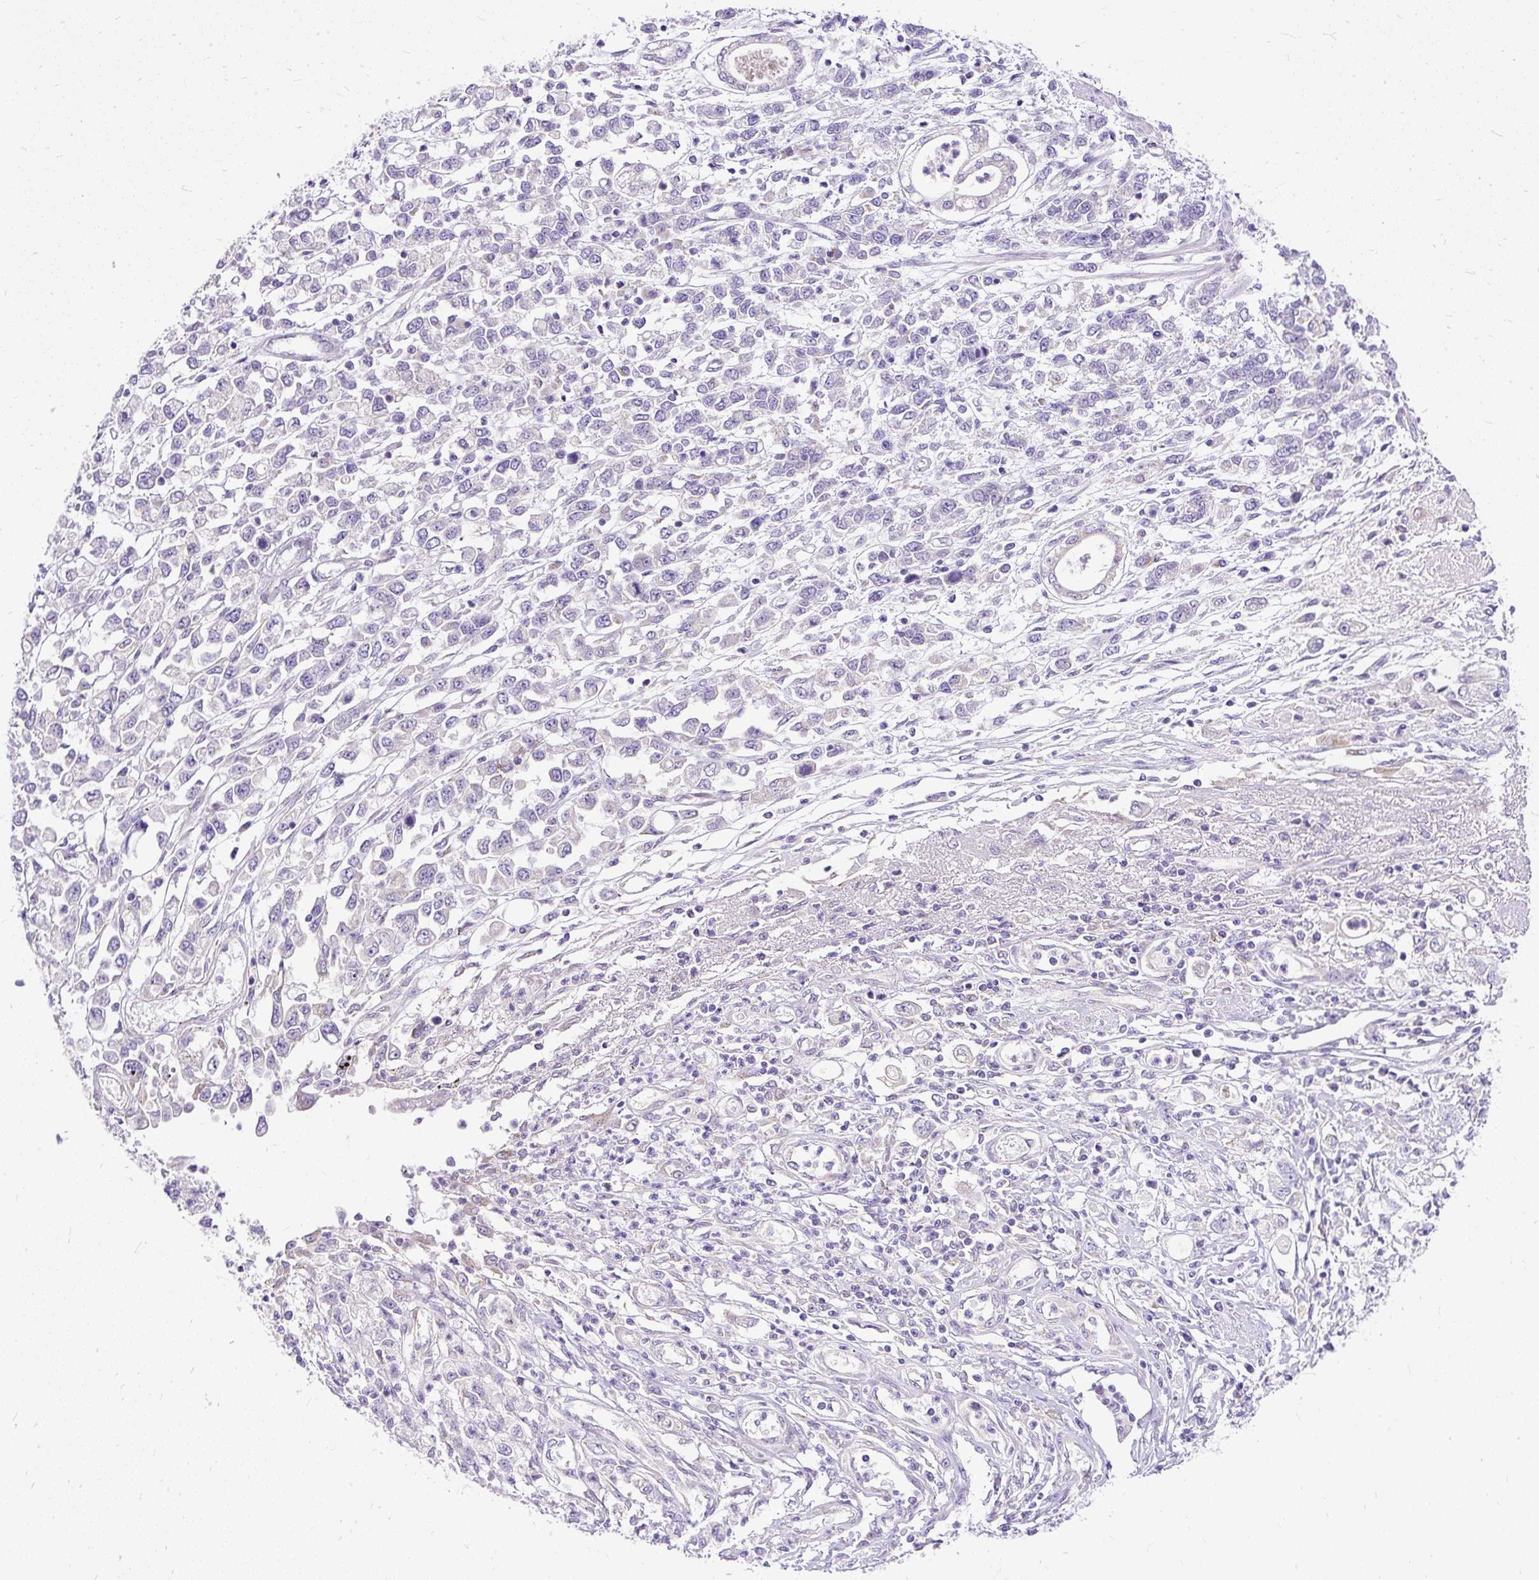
{"staining": {"intensity": "negative", "quantity": "none", "location": "none"}, "tissue": "stomach cancer", "cell_type": "Tumor cells", "image_type": "cancer", "snomed": [{"axis": "morphology", "description": "Adenocarcinoma, NOS"}, {"axis": "topography", "description": "Stomach"}], "caption": "Immunohistochemistry (IHC) of human adenocarcinoma (stomach) displays no expression in tumor cells. (Stains: DAB IHC with hematoxylin counter stain, Microscopy: brightfield microscopy at high magnification).", "gene": "AMFR", "patient": {"sex": "female", "age": 76}}